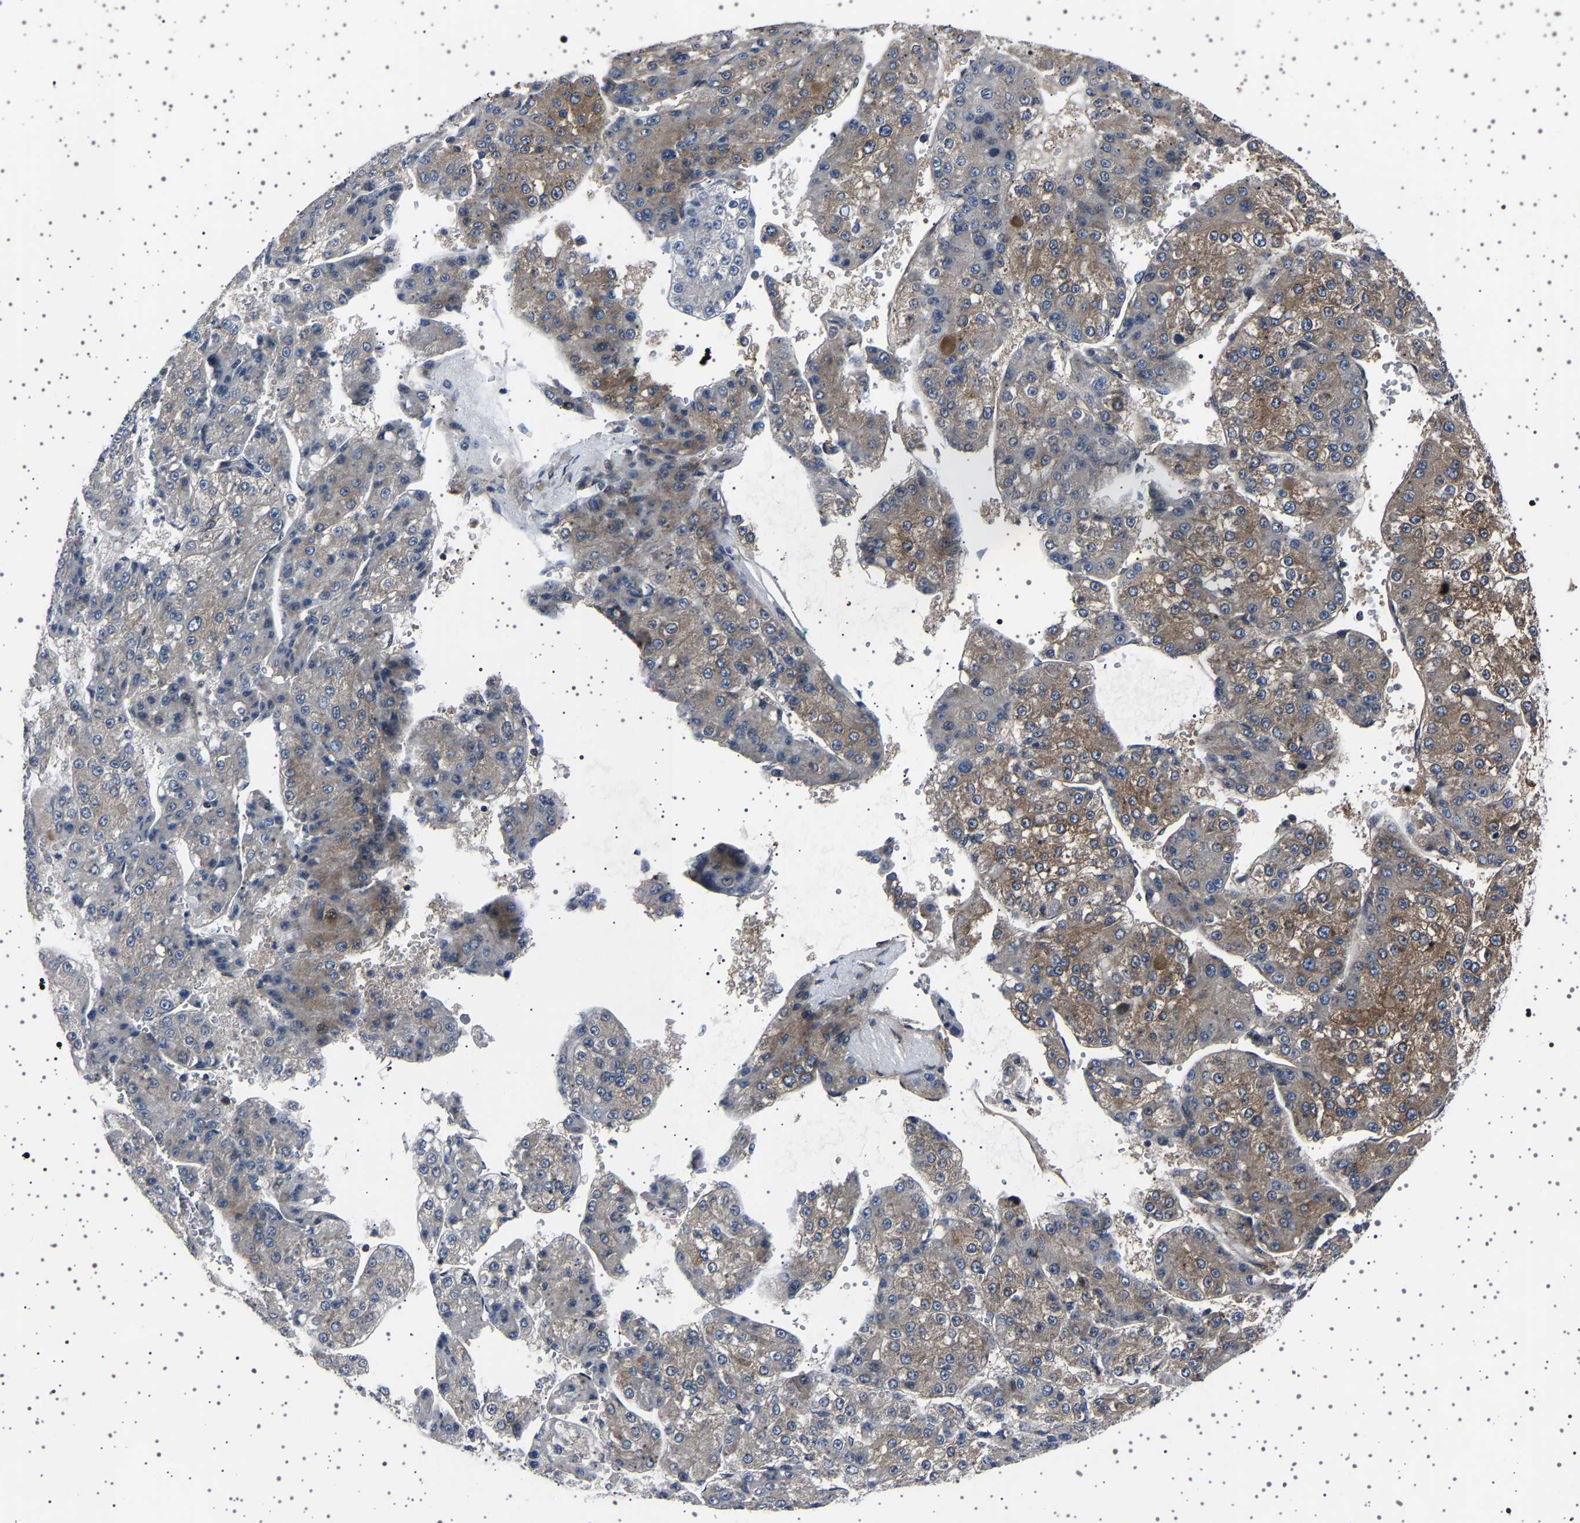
{"staining": {"intensity": "moderate", "quantity": "<25%", "location": "cytoplasmic/membranous"}, "tissue": "liver cancer", "cell_type": "Tumor cells", "image_type": "cancer", "snomed": [{"axis": "morphology", "description": "Carcinoma, Hepatocellular, NOS"}, {"axis": "topography", "description": "Liver"}], "caption": "Immunohistochemical staining of human liver cancer exhibits low levels of moderate cytoplasmic/membranous protein positivity in approximately <25% of tumor cells. (brown staining indicates protein expression, while blue staining denotes nuclei).", "gene": "PAK5", "patient": {"sex": "female", "age": 73}}